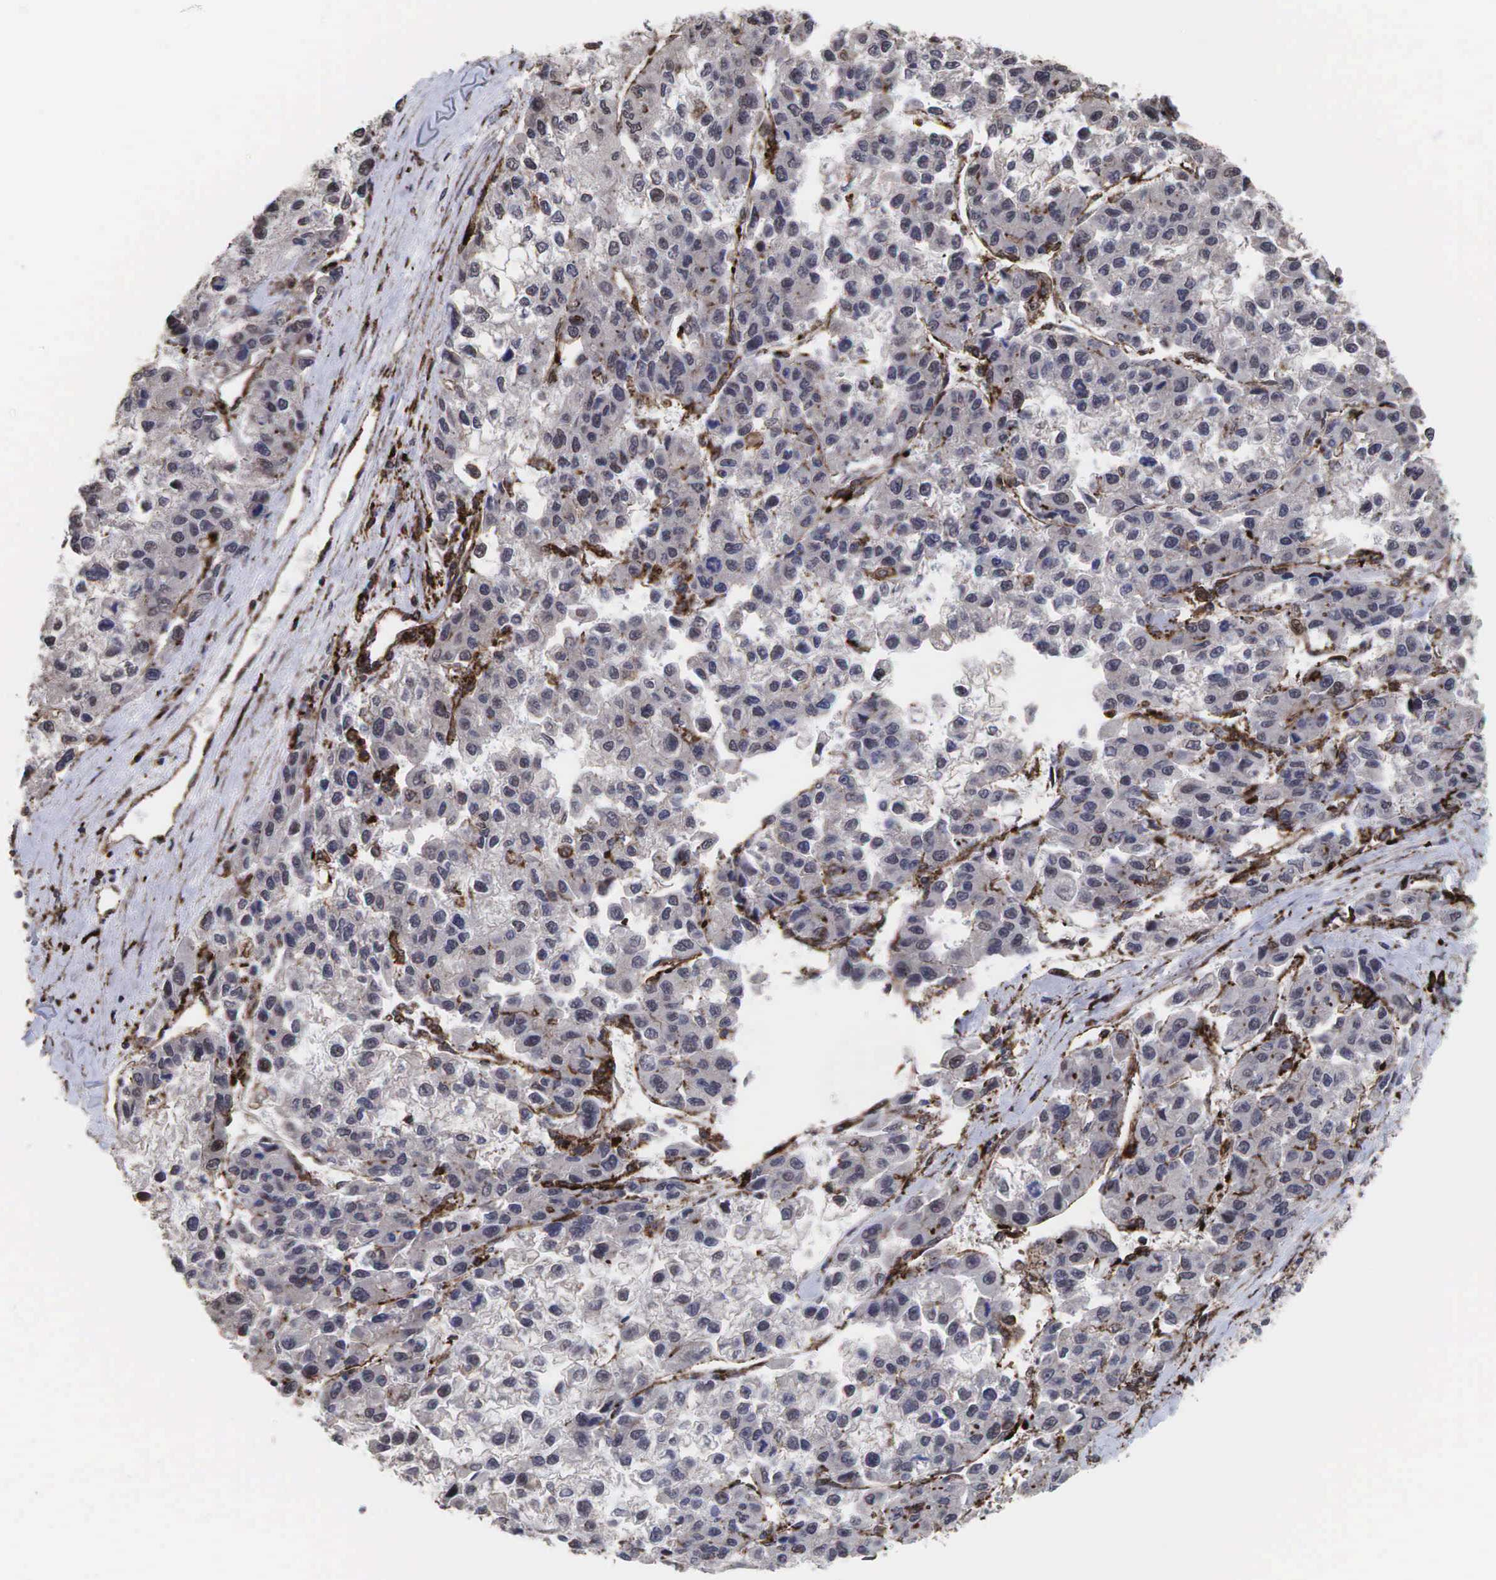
{"staining": {"intensity": "negative", "quantity": "none", "location": "none"}, "tissue": "liver cancer", "cell_type": "Tumor cells", "image_type": "cancer", "snomed": [{"axis": "morphology", "description": "Carcinoma, Hepatocellular, NOS"}, {"axis": "topography", "description": "Liver"}], "caption": "This is an immunohistochemistry micrograph of human hepatocellular carcinoma (liver). There is no positivity in tumor cells.", "gene": "GPRASP1", "patient": {"sex": "female", "age": 66}}